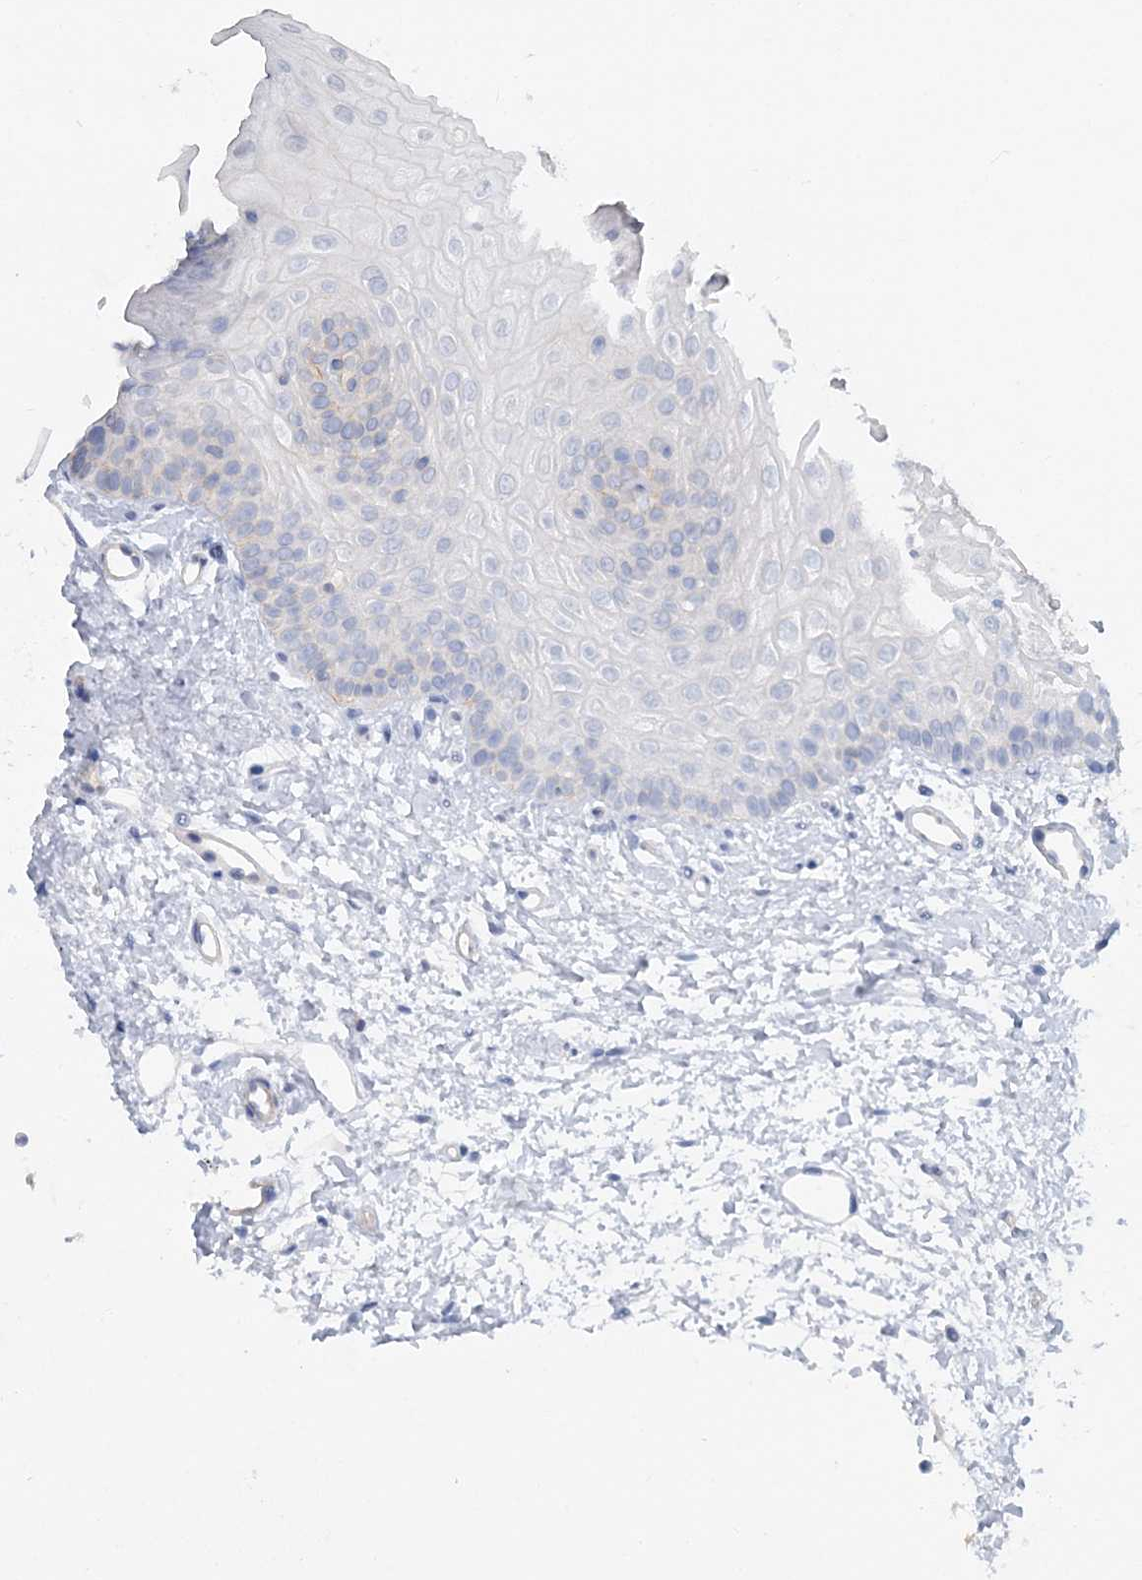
{"staining": {"intensity": "negative", "quantity": "none", "location": "none"}, "tissue": "oral mucosa", "cell_type": "Squamous epithelial cells", "image_type": "normal", "snomed": [{"axis": "morphology", "description": "Normal tissue, NOS"}, {"axis": "topography", "description": "Oral tissue"}], "caption": "Immunohistochemical staining of benign human oral mucosa displays no significant expression in squamous epithelial cells. The staining is performed using DAB brown chromogen with nuclei counter-stained in using hematoxylin.", "gene": "PIGC", "patient": {"sex": "female", "age": 68}}